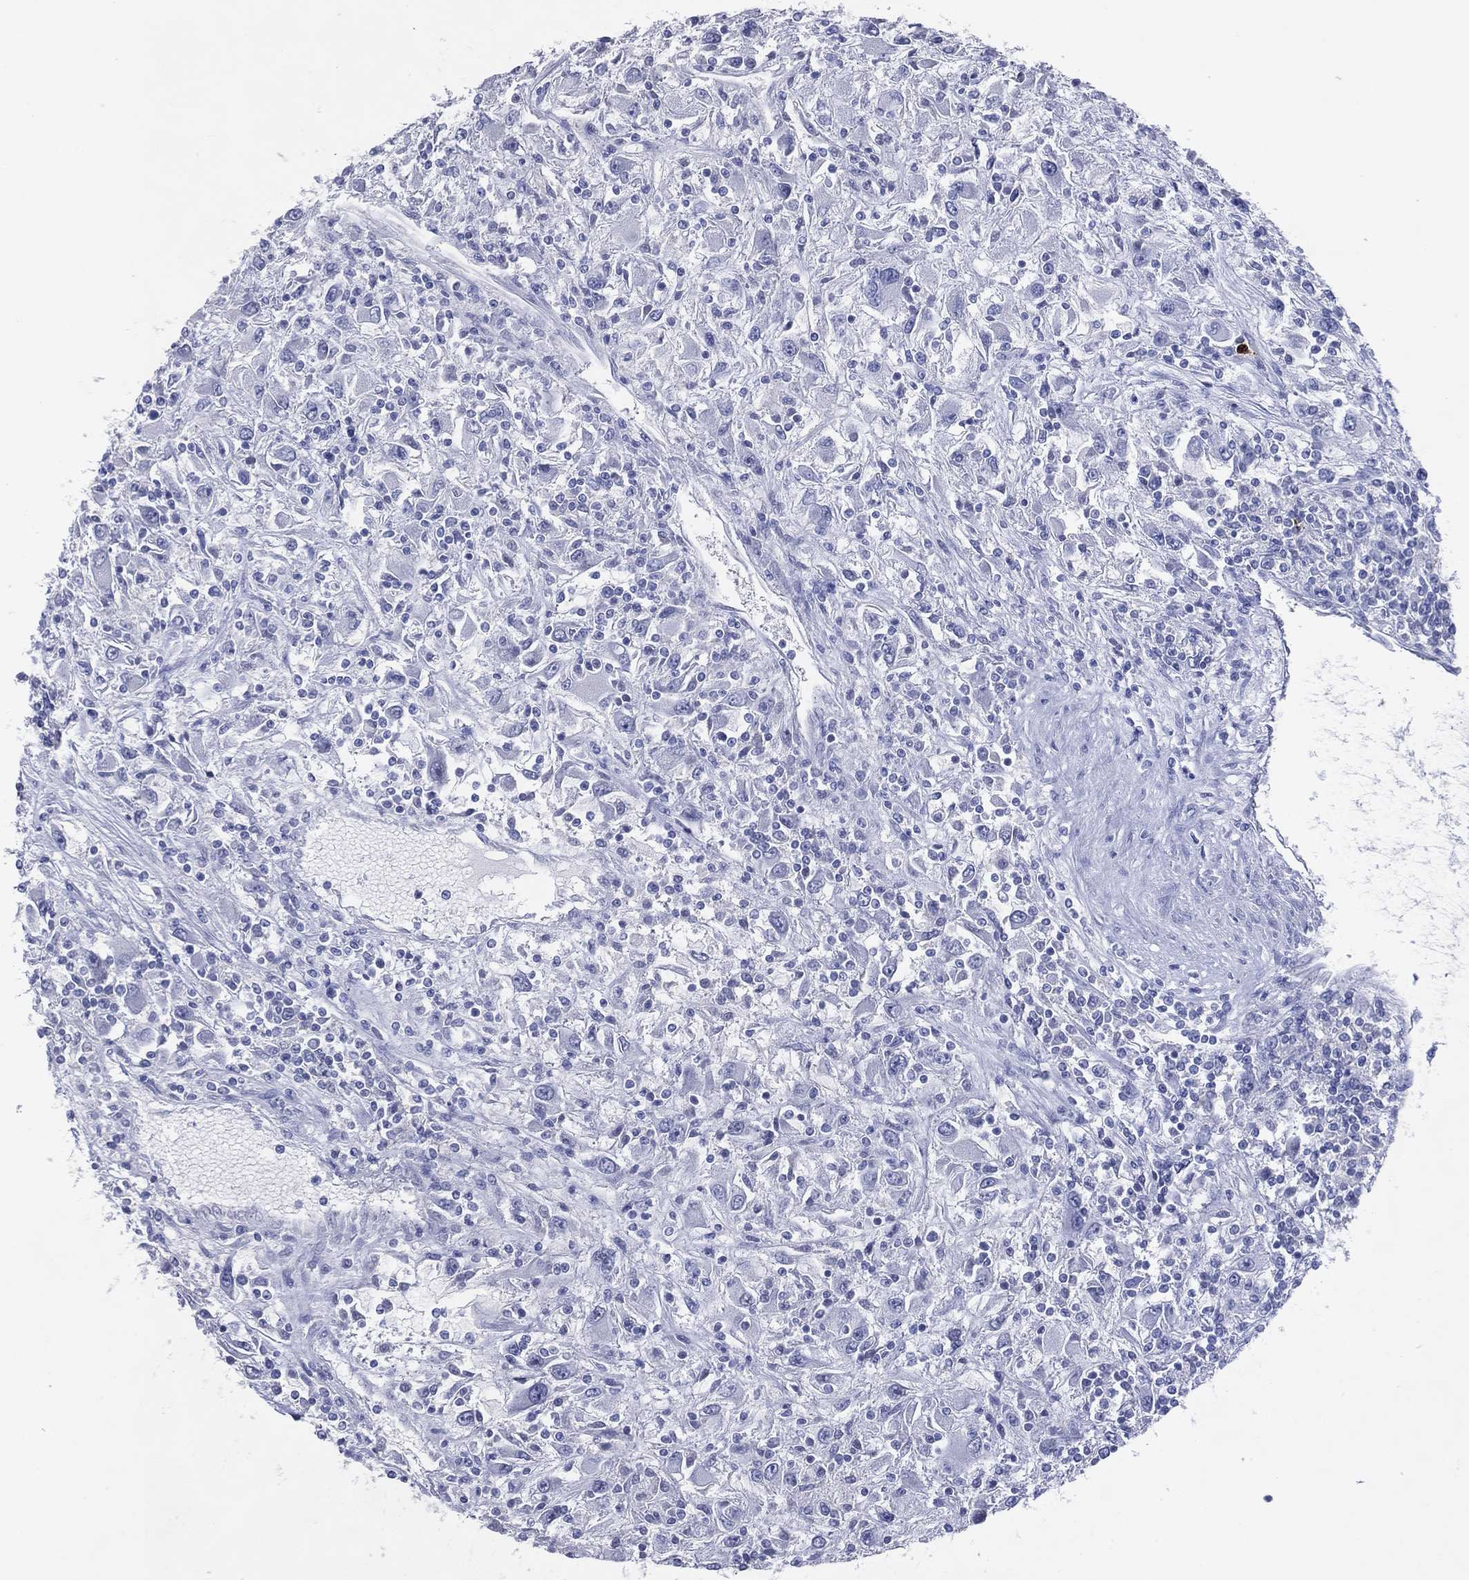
{"staining": {"intensity": "negative", "quantity": "none", "location": "none"}, "tissue": "renal cancer", "cell_type": "Tumor cells", "image_type": "cancer", "snomed": [{"axis": "morphology", "description": "Adenocarcinoma, NOS"}, {"axis": "topography", "description": "Kidney"}], "caption": "An IHC micrograph of renal adenocarcinoma is shown. There is no staining in tumor cells of renal adenocarcinoma.", "gene": "CFAP58", "patient": {"sex": "female", "age": 67}}